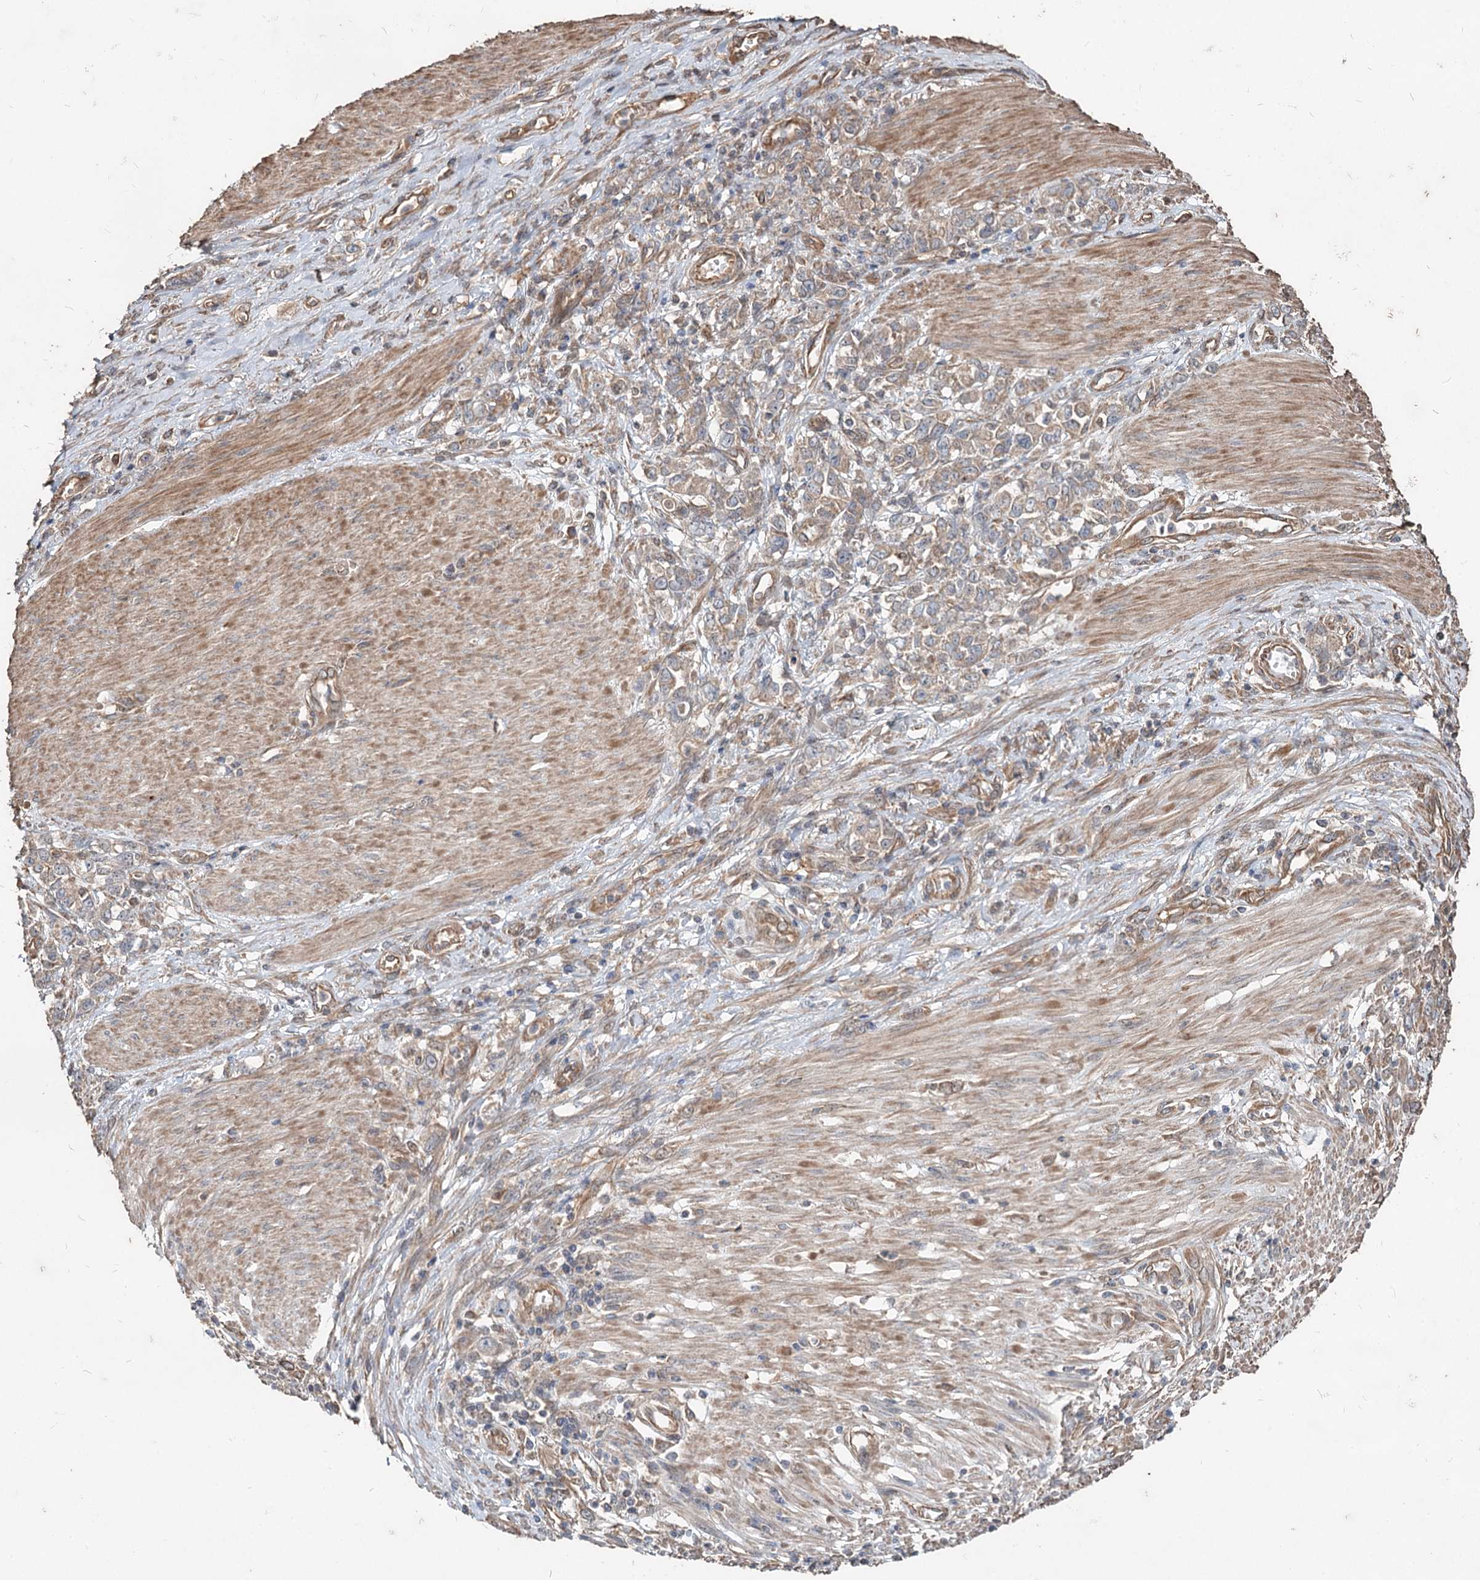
{"staining": {"intensity": "weak", "quantity": "25%-75%", "location": "cytoplasmic/membranous"}, "tissue": "stomach cancer", "cell_type": "Tumor cells", "image_type": "cancer", "snomed": [{"axis": "morphology", "description": "Adenocarcinoma, NOS"}, {"axis": "topography", "description": "Stomach"}], "caption": "Adenocarcinoma (stomach) stained with a protein marker exhibits weak staining in tumor cells.", "gene": "SPART", "patient": {"sex": "female", "age": 76}}